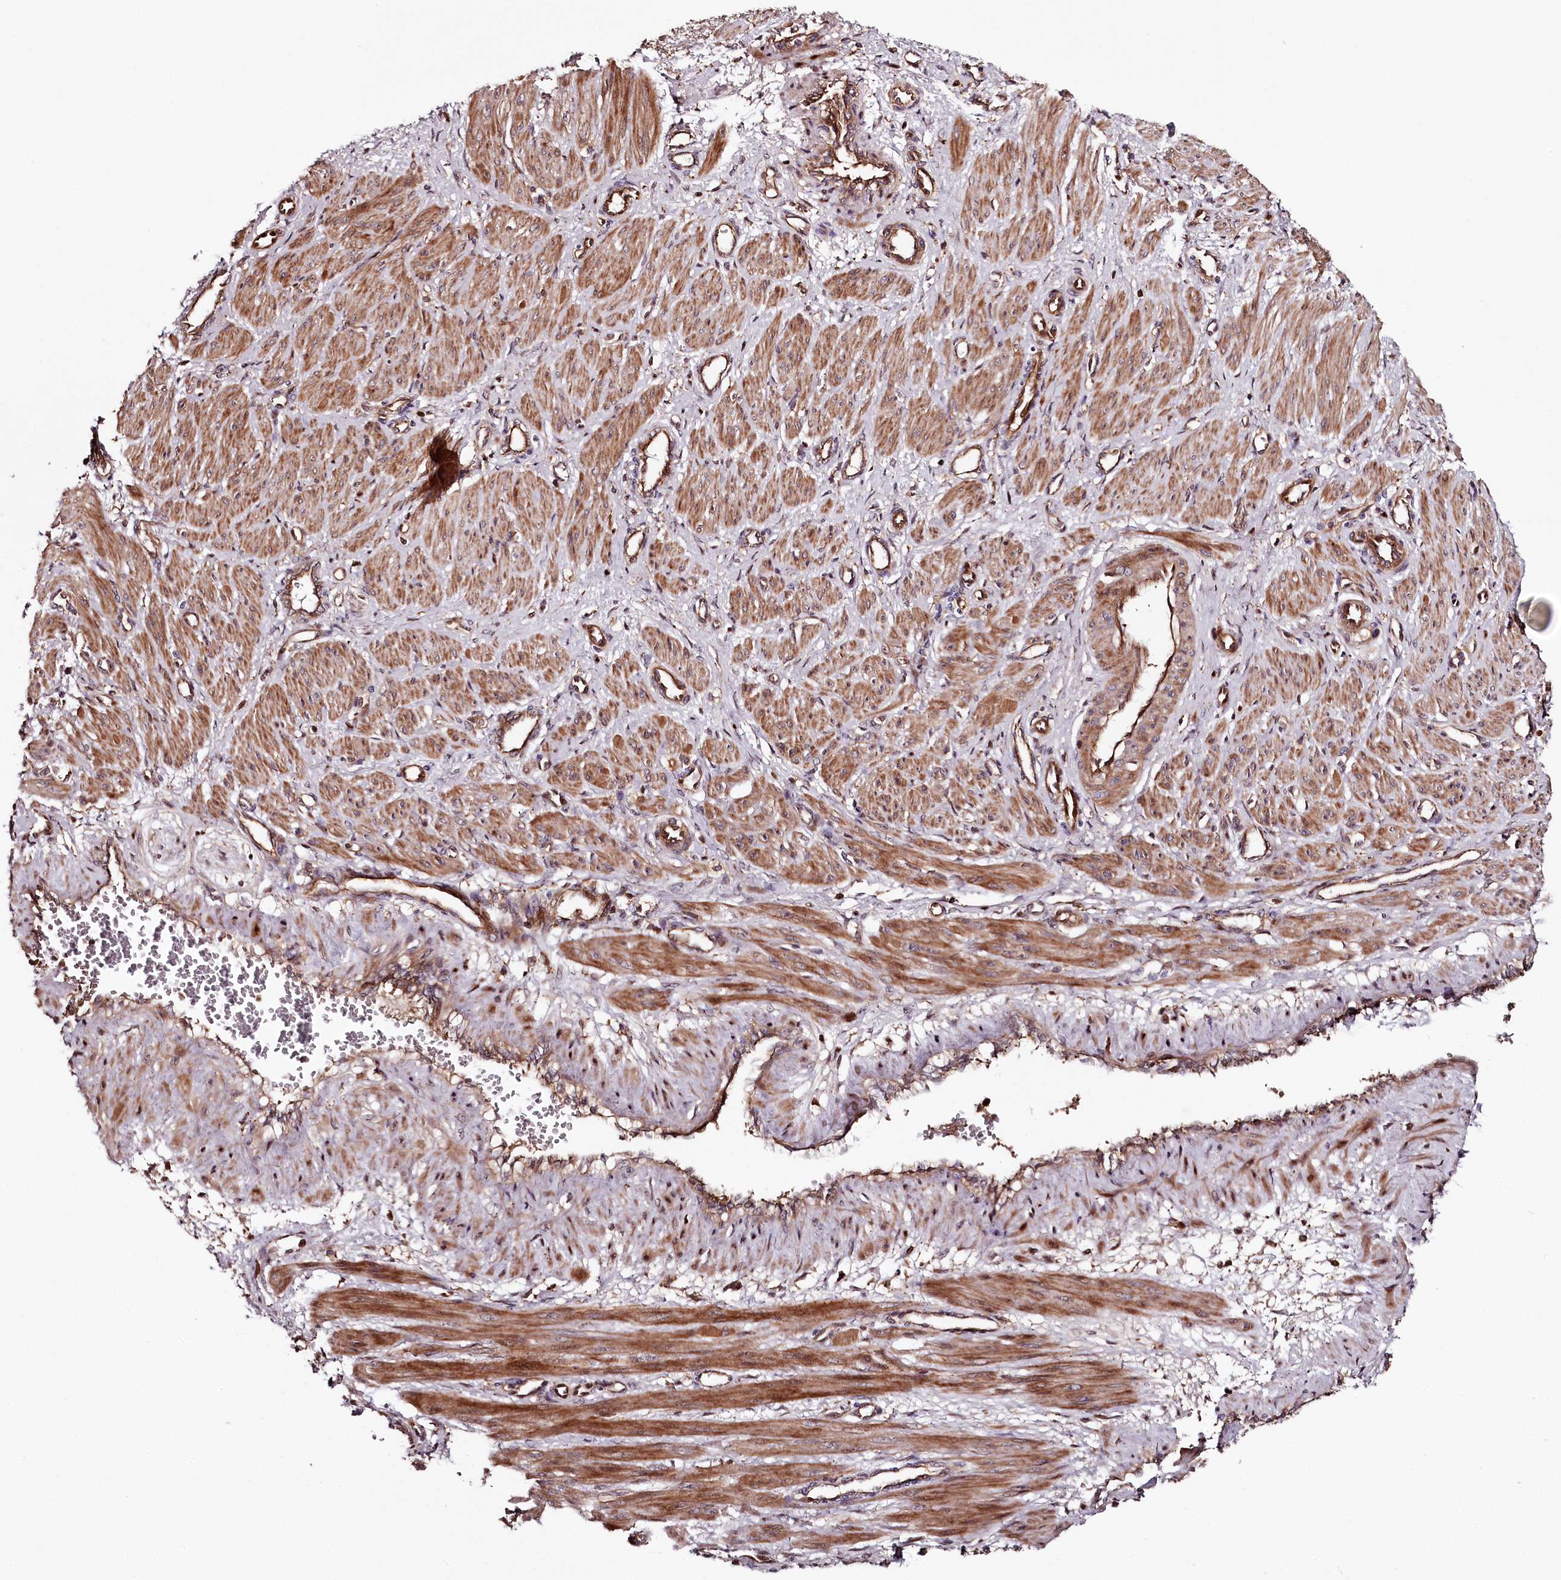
{"staining": {"intensity": "moderate", "quantity": ">75%", "location": "cytoplasmic/membranous"}, "tissue": "smooth muscle", "cell_type": "Smooth muscle cells", "image_type": "normal", "snomed": [{"axis": "morphology", "description": "Normal tissue, NOS"}, {"axis": "topography", "description": "Endometrium"}], "caption": "High-power microscopy captured an immunohistochemistry image of normal smooth muscle, revealing moderate cytoplasmic/membranous positivity in about >75% of smooth muscle cells. Immunohistochemistry stains the protein in brown and the nuclei are stained blue.", "gene": "KIF14", "patient": {"sex": "female", "age": 33}}